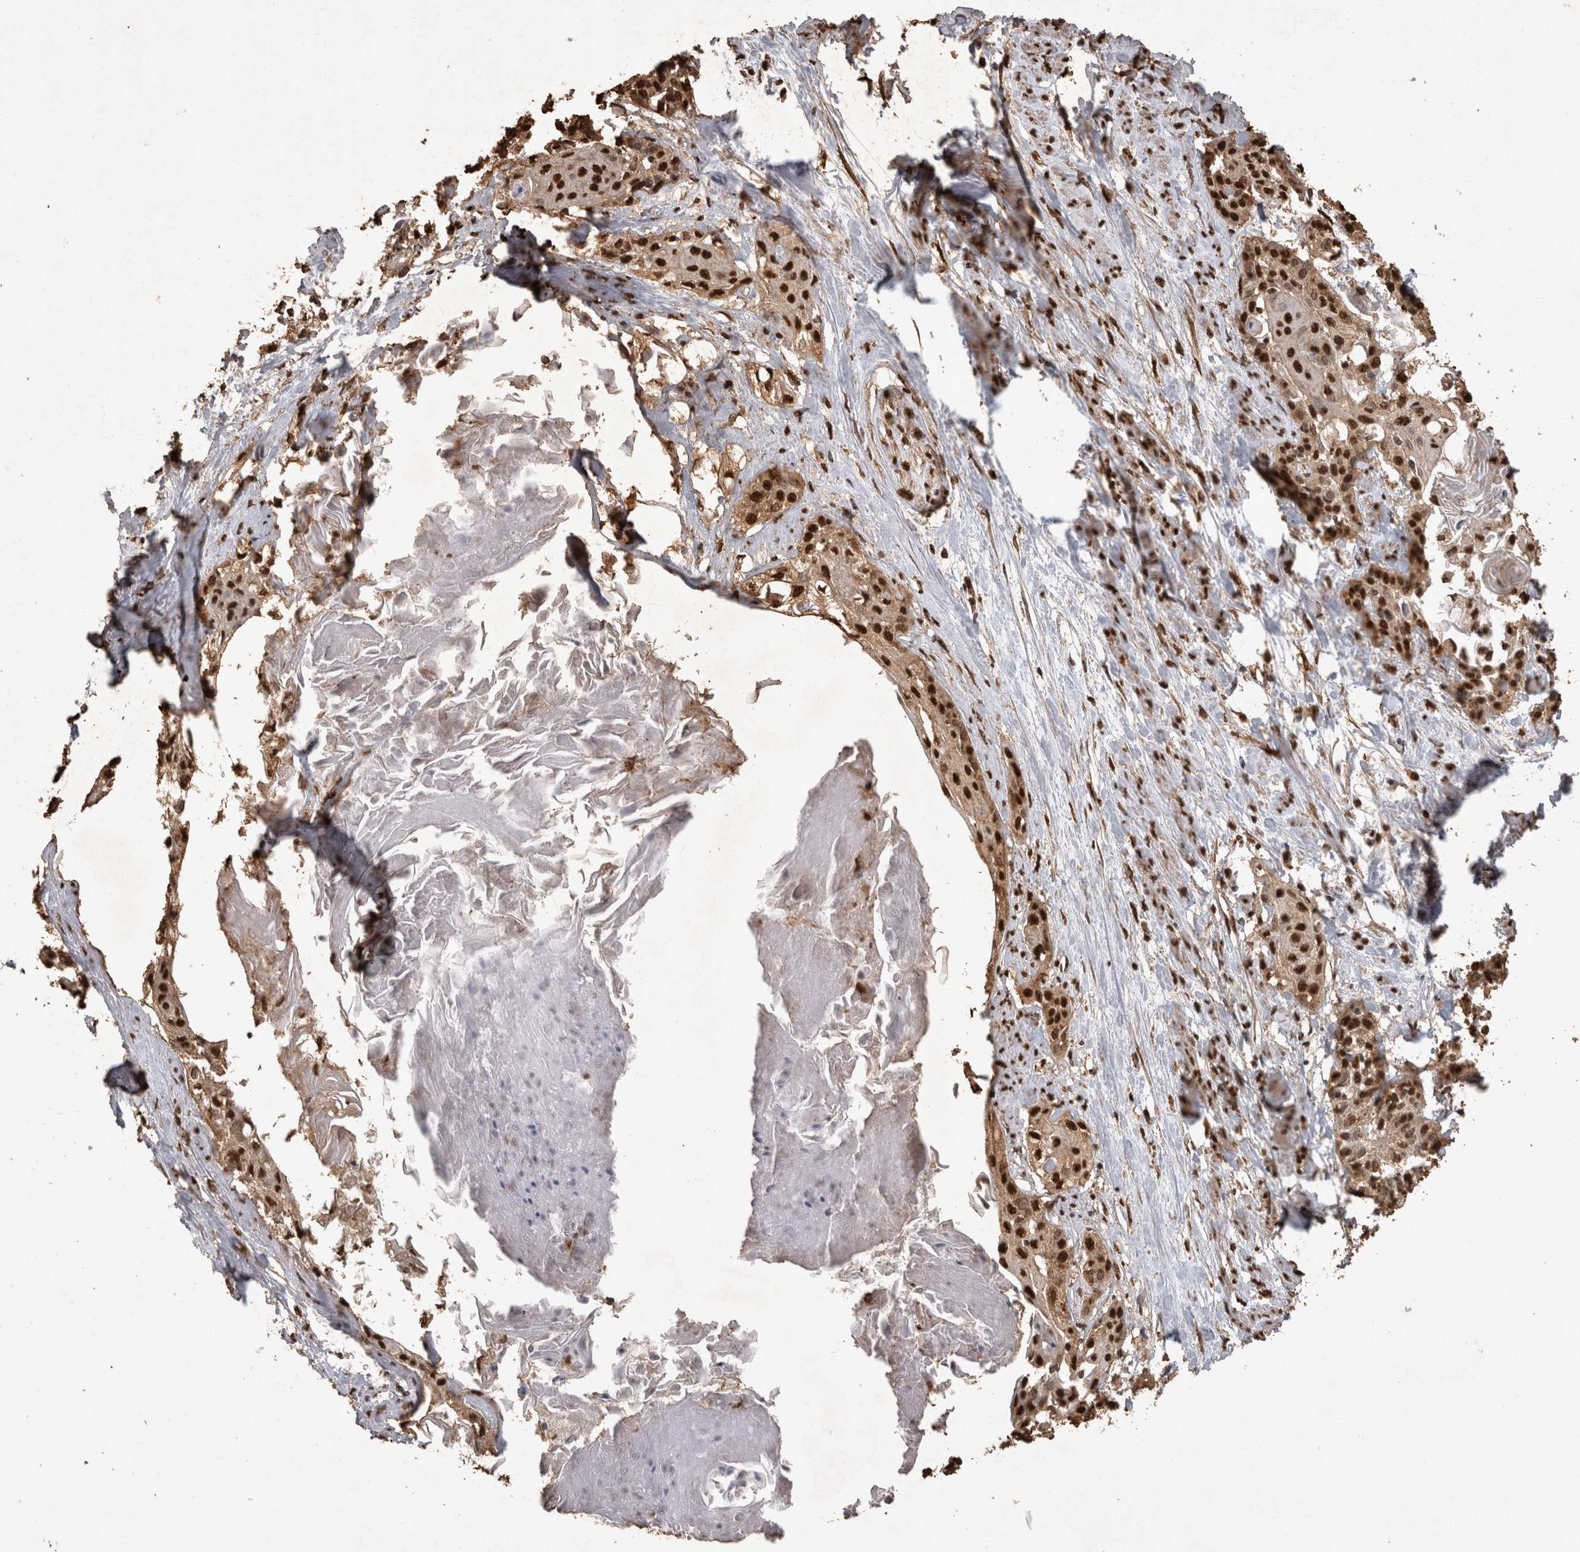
{"staining": {"intensity": "strong", "quantity": ">75%", "location": "nuclear"}, "tissue": "cervical cancer", "cell_type": "Tumor cells", "image_type": "cancer", "snomed": [{"axis": "morphology", "description": "Squamous cell carcinoma, NOS"}, {"axis": "topography", "description": "Cervix"}], "caption": "Immunohistochemistry staining of cervical squamous cell carcinoma, which displays high levels of strong nuclear staining in about >75% of tumor cells indicating strong nuclear protein positivity. The staining was performed using DAB (3,3'-diaminobenzidine) (brown) for protein detection and nuclei were counterstained in hematoxylin (blue).", "gene": "OAS2", "patient": {"sex": "female", "age": 57}}